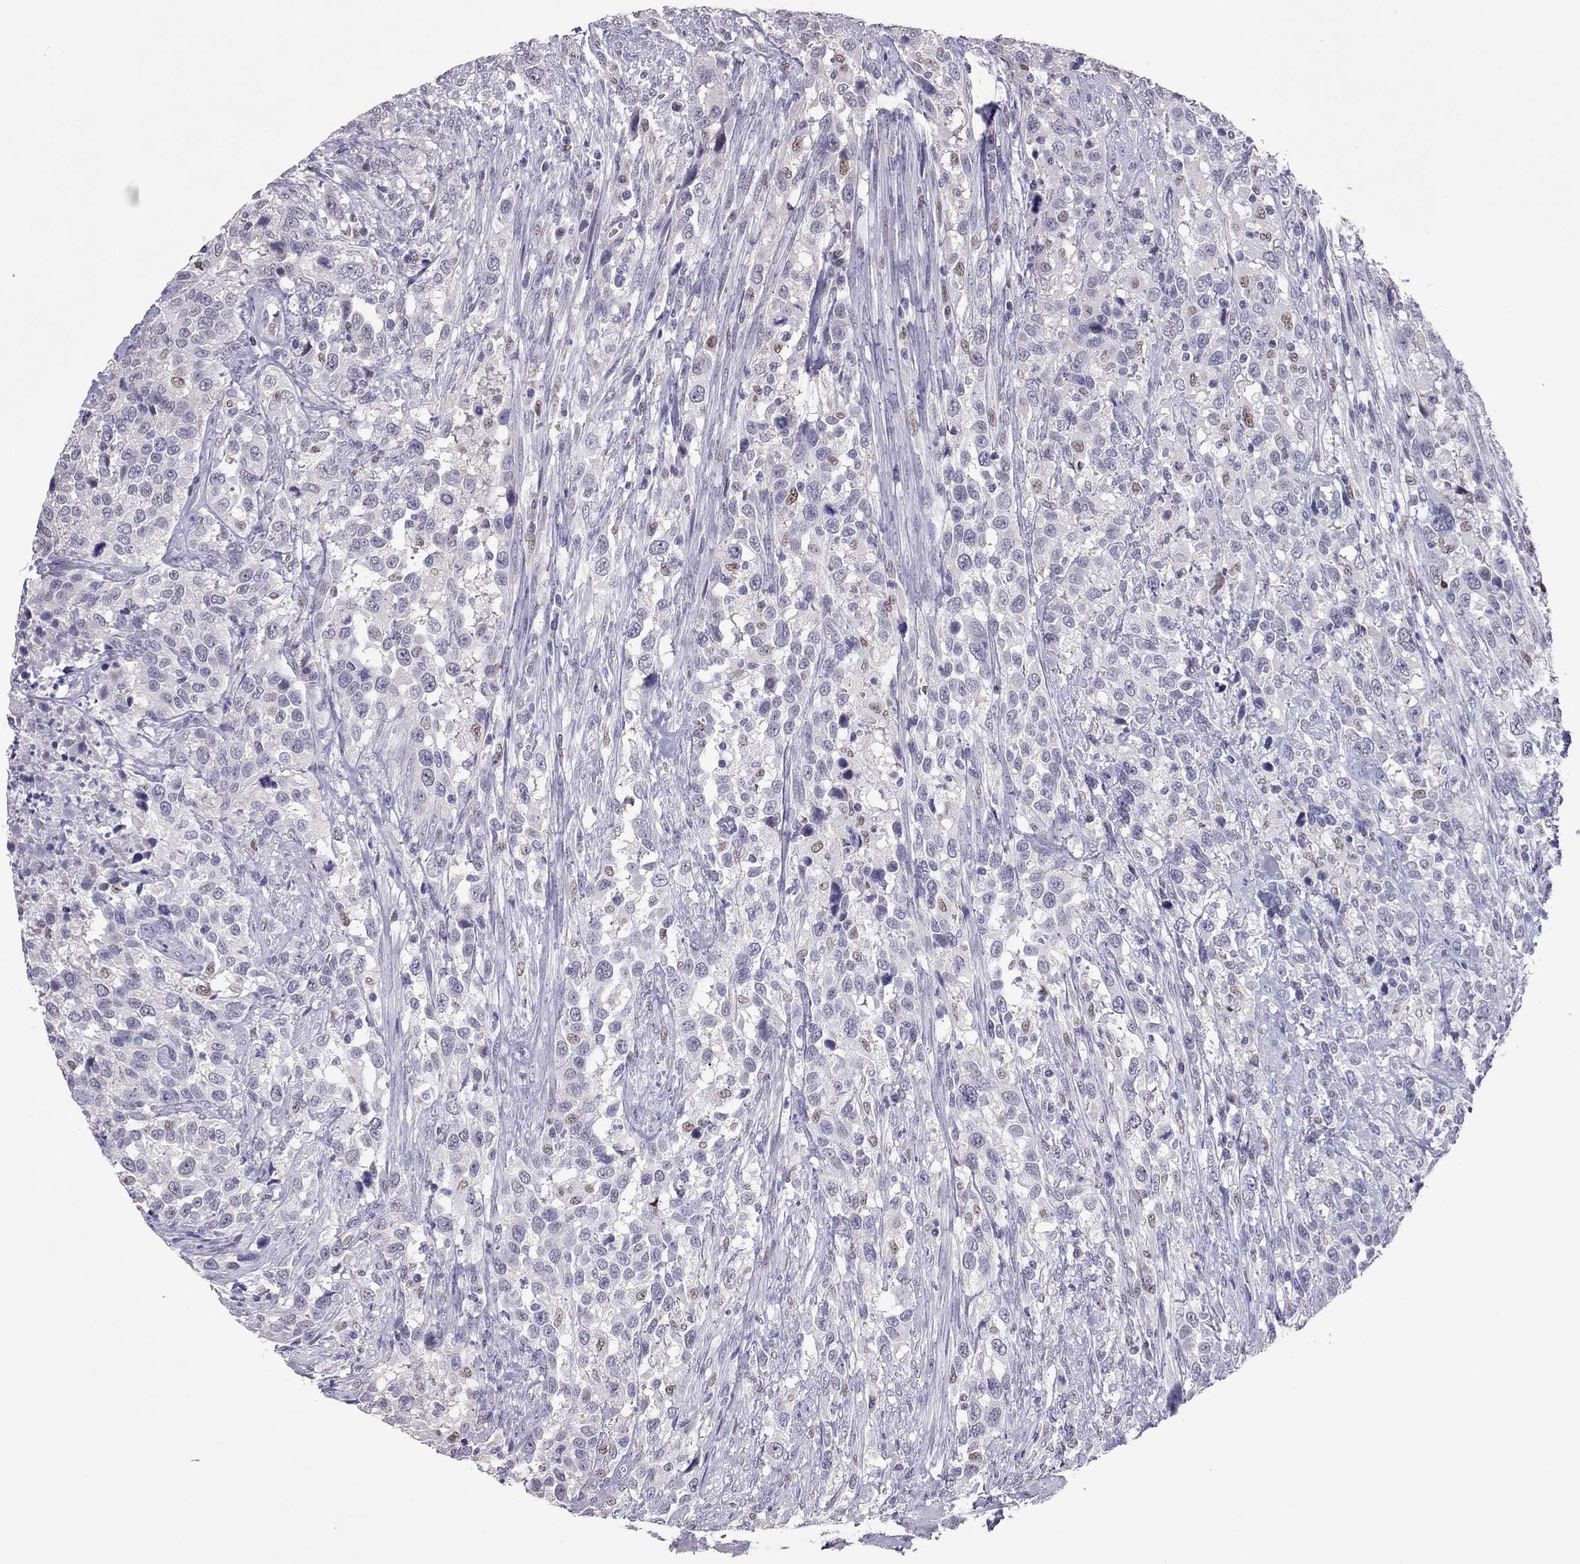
{"staining": {"intensity": "negative", "quantity": "none", "location": "none"}, "tissue": "urothelial cancer", "cell_type": "Tumor cells", "image_type": "cancer", "snomed": [{"axis": "morphology", "description": "Urothelial carcinoma, NOS"}, {"axis": "morphology", "description": "Urothelial carcinoma, High grade"}, {"axis": "topography", "description": "Urinary bladder"}], "caption": "IHC of urothelial cancer reveals no expression in tumor cells.", "gene": "SPINT3", "patient": {"sex": "female", "age": 64}}